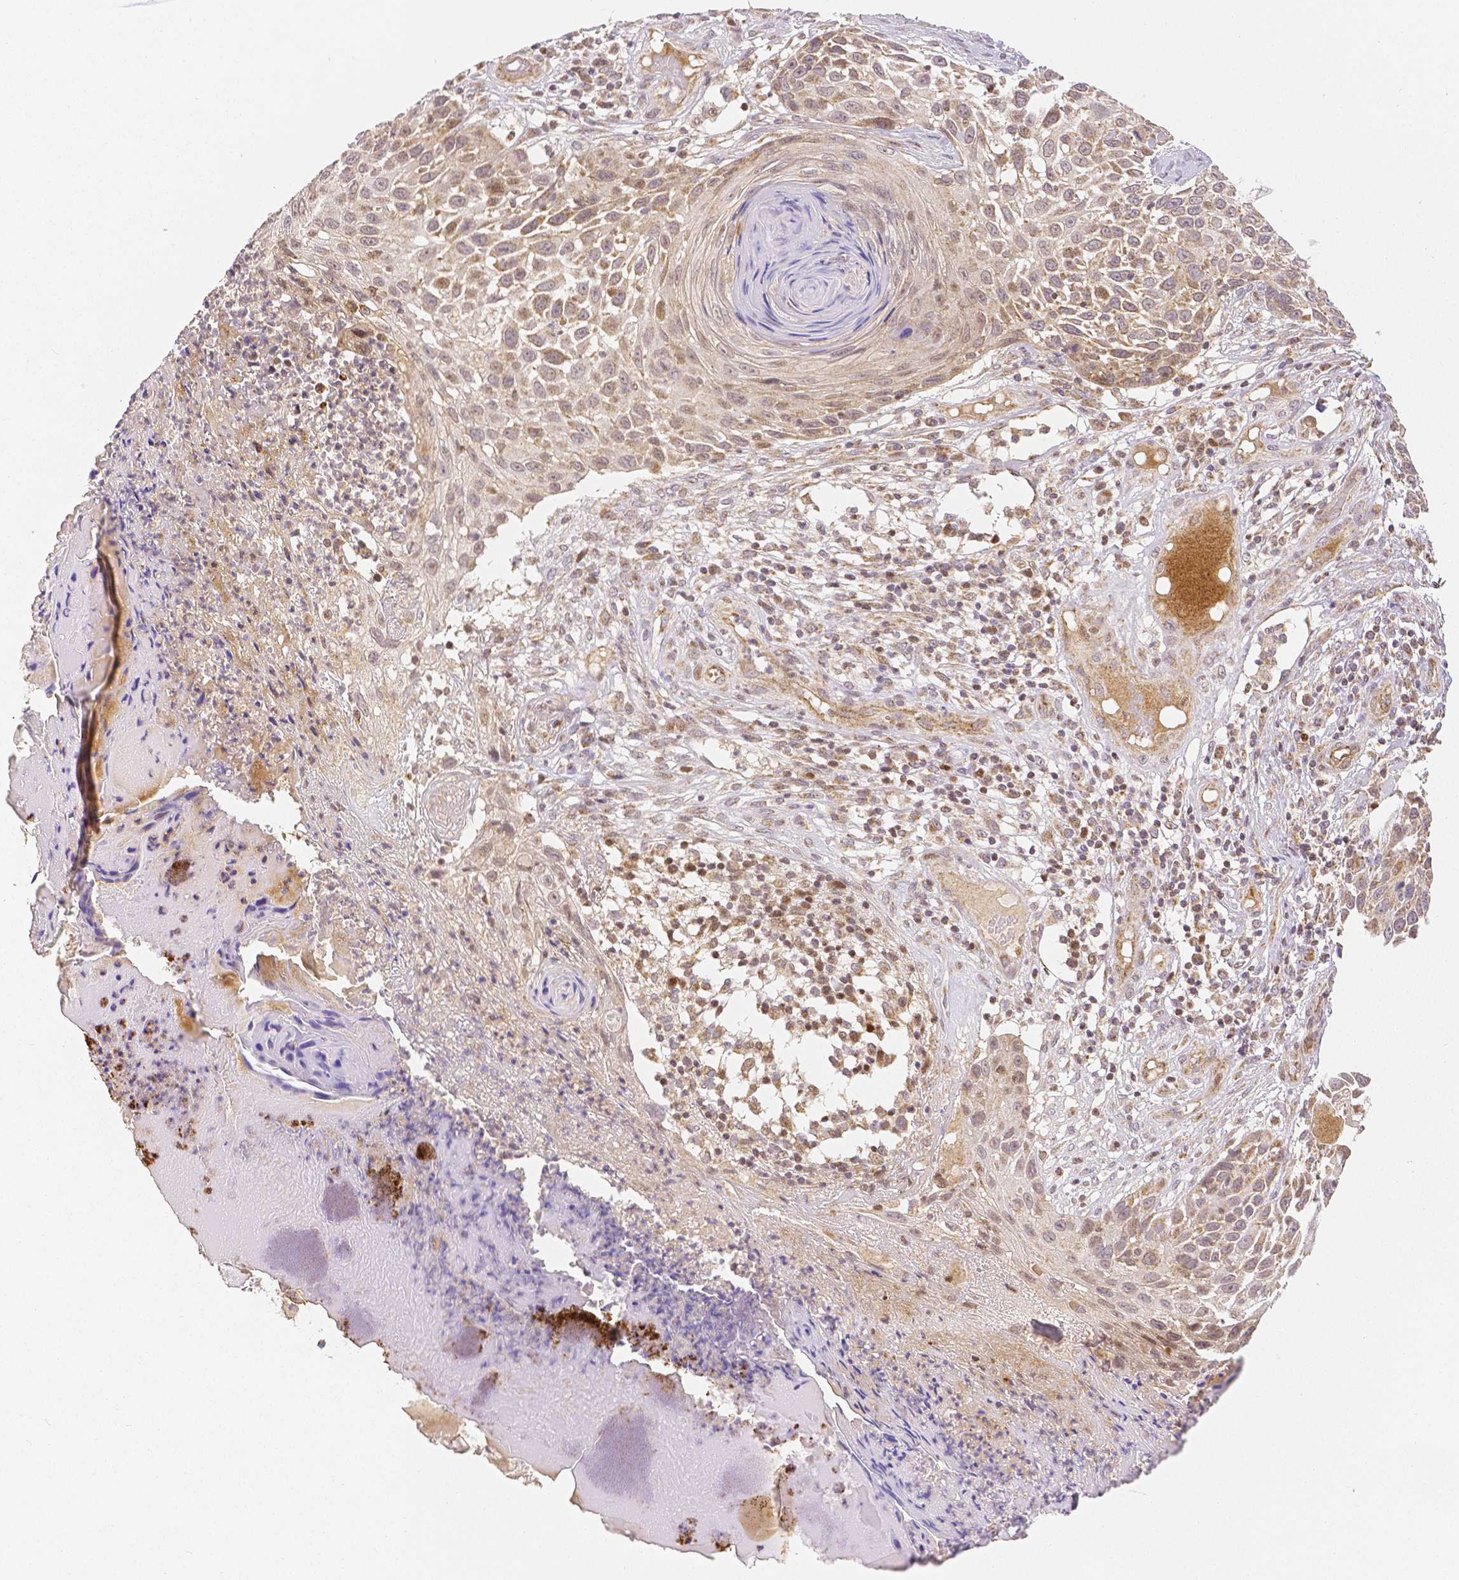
{"staining": {"intensity": "weak", "quantity": "25%-75%", "location": "cytoplasmic/membranous,nuclear"}, "tissue": "skin cancer", "cell_type": "Tumor cells", "image_type": "cancer", "snomed": [{"axis": "morphology", "description": "Squamous cell carcinoma, NOS"}, {"axis": "topography", "description": "Skin"}], "caption": "Human skin cancer (squamous cell carcinoma) stained for a protein (brown) reveals weak cytoplasmic/membranous and nuclear positive positivity in approximately 25%-75% of tumor cells.", "gene": "RHOT1", "patient": {"sex": "male", "age": 92}}